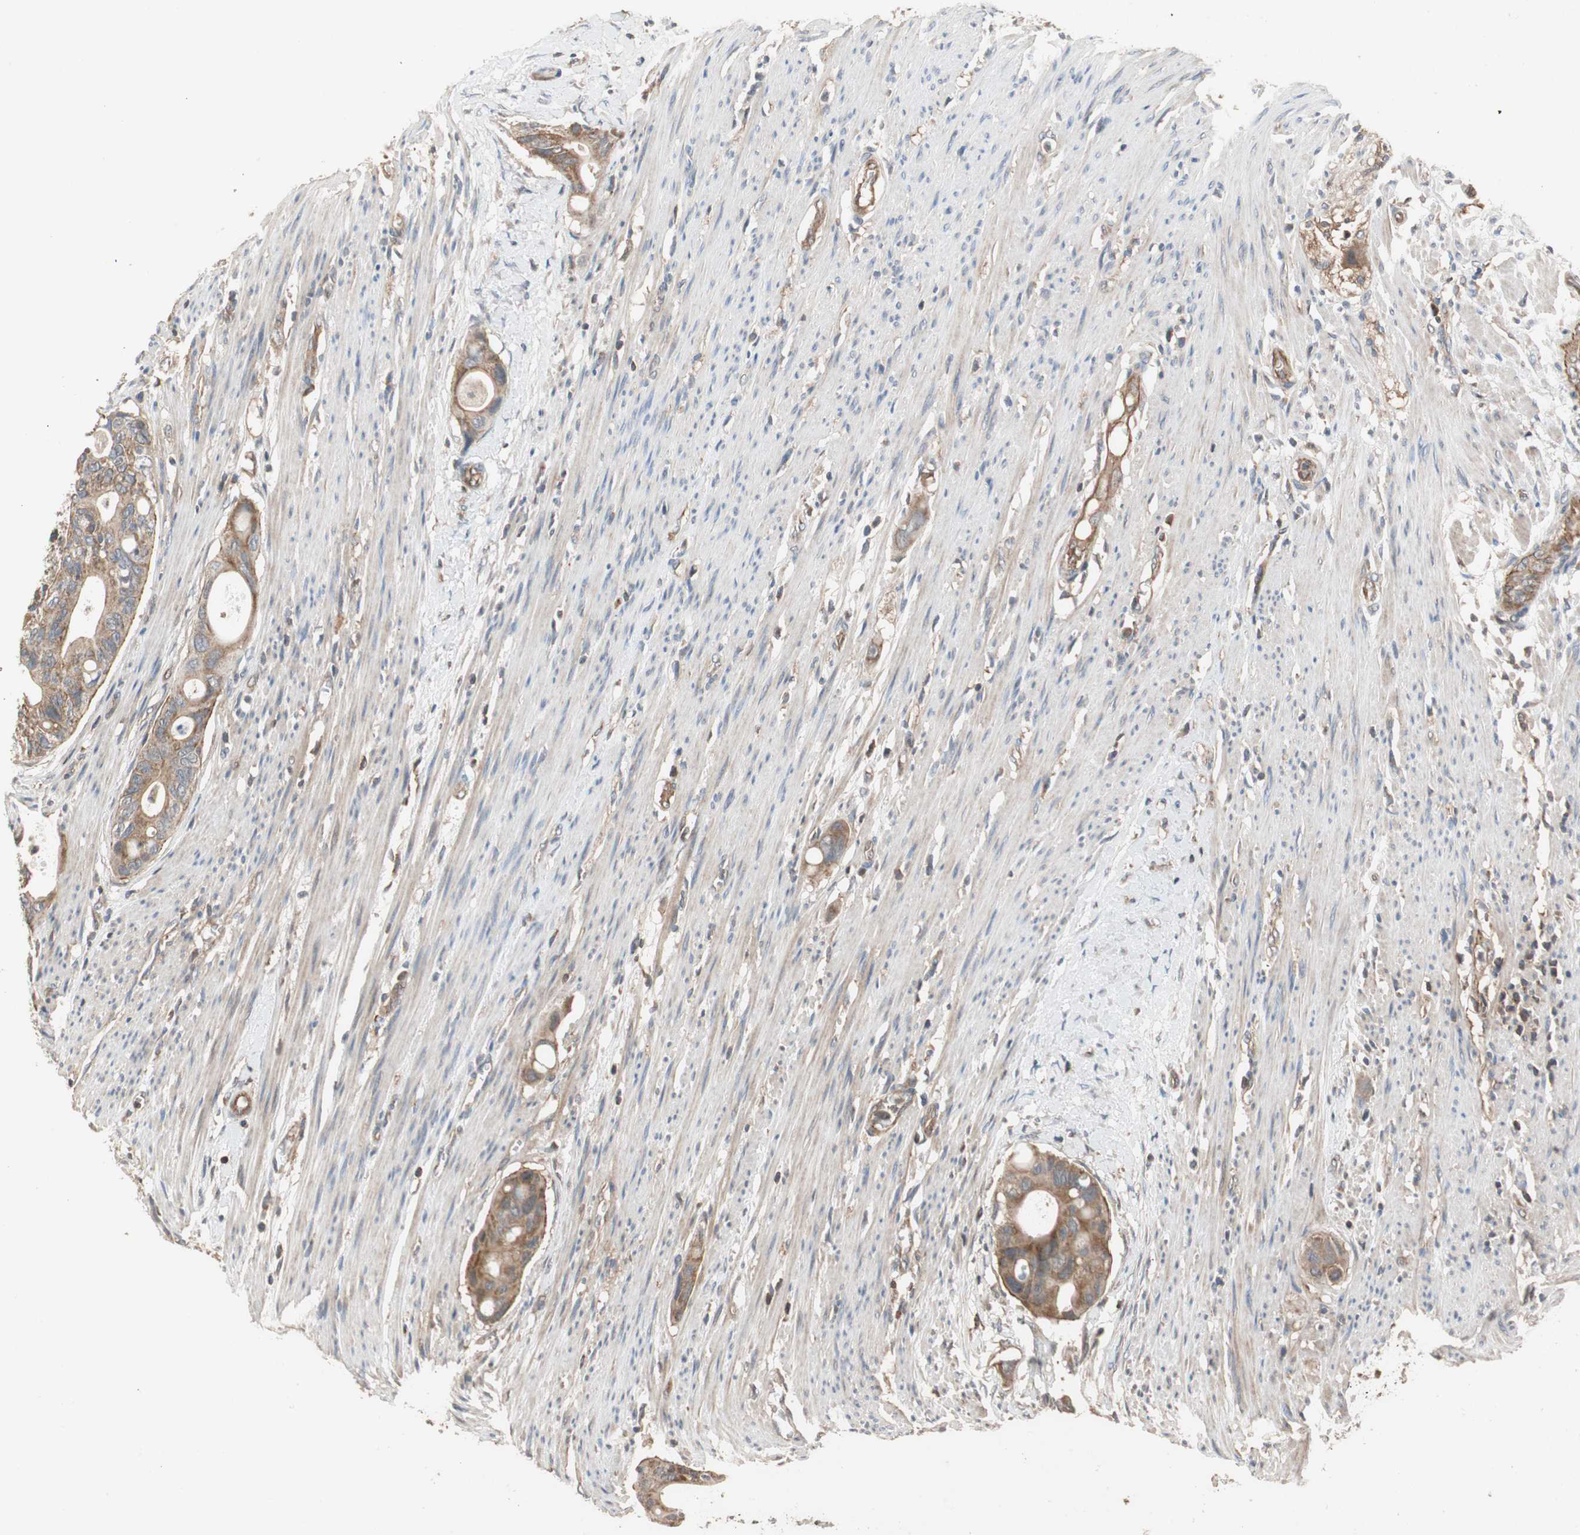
{"staining": {"intensity": "moderate", "quantity": ">75%", "location": "cytoplasmic/membranous"}, "tissue": "colorectal cancer", "cell_type": "Tumor cells", "image_type": "cancer", "snomed": [{"axis": "morphology", "description": "Adenocarcinoma, NOS"}, {"axis": "topography", "description": "Colon"}], "caption": "An immunohistochemistry (IHC) photomicrograph of tumor tissue is shown. Protein staining in brown highlights moderate cytoplasmic/membranous positivity in colorectal cancer within tumor cells.", "gene": "MAP4K2", "patient": {"sex": "female", "age": 57}}